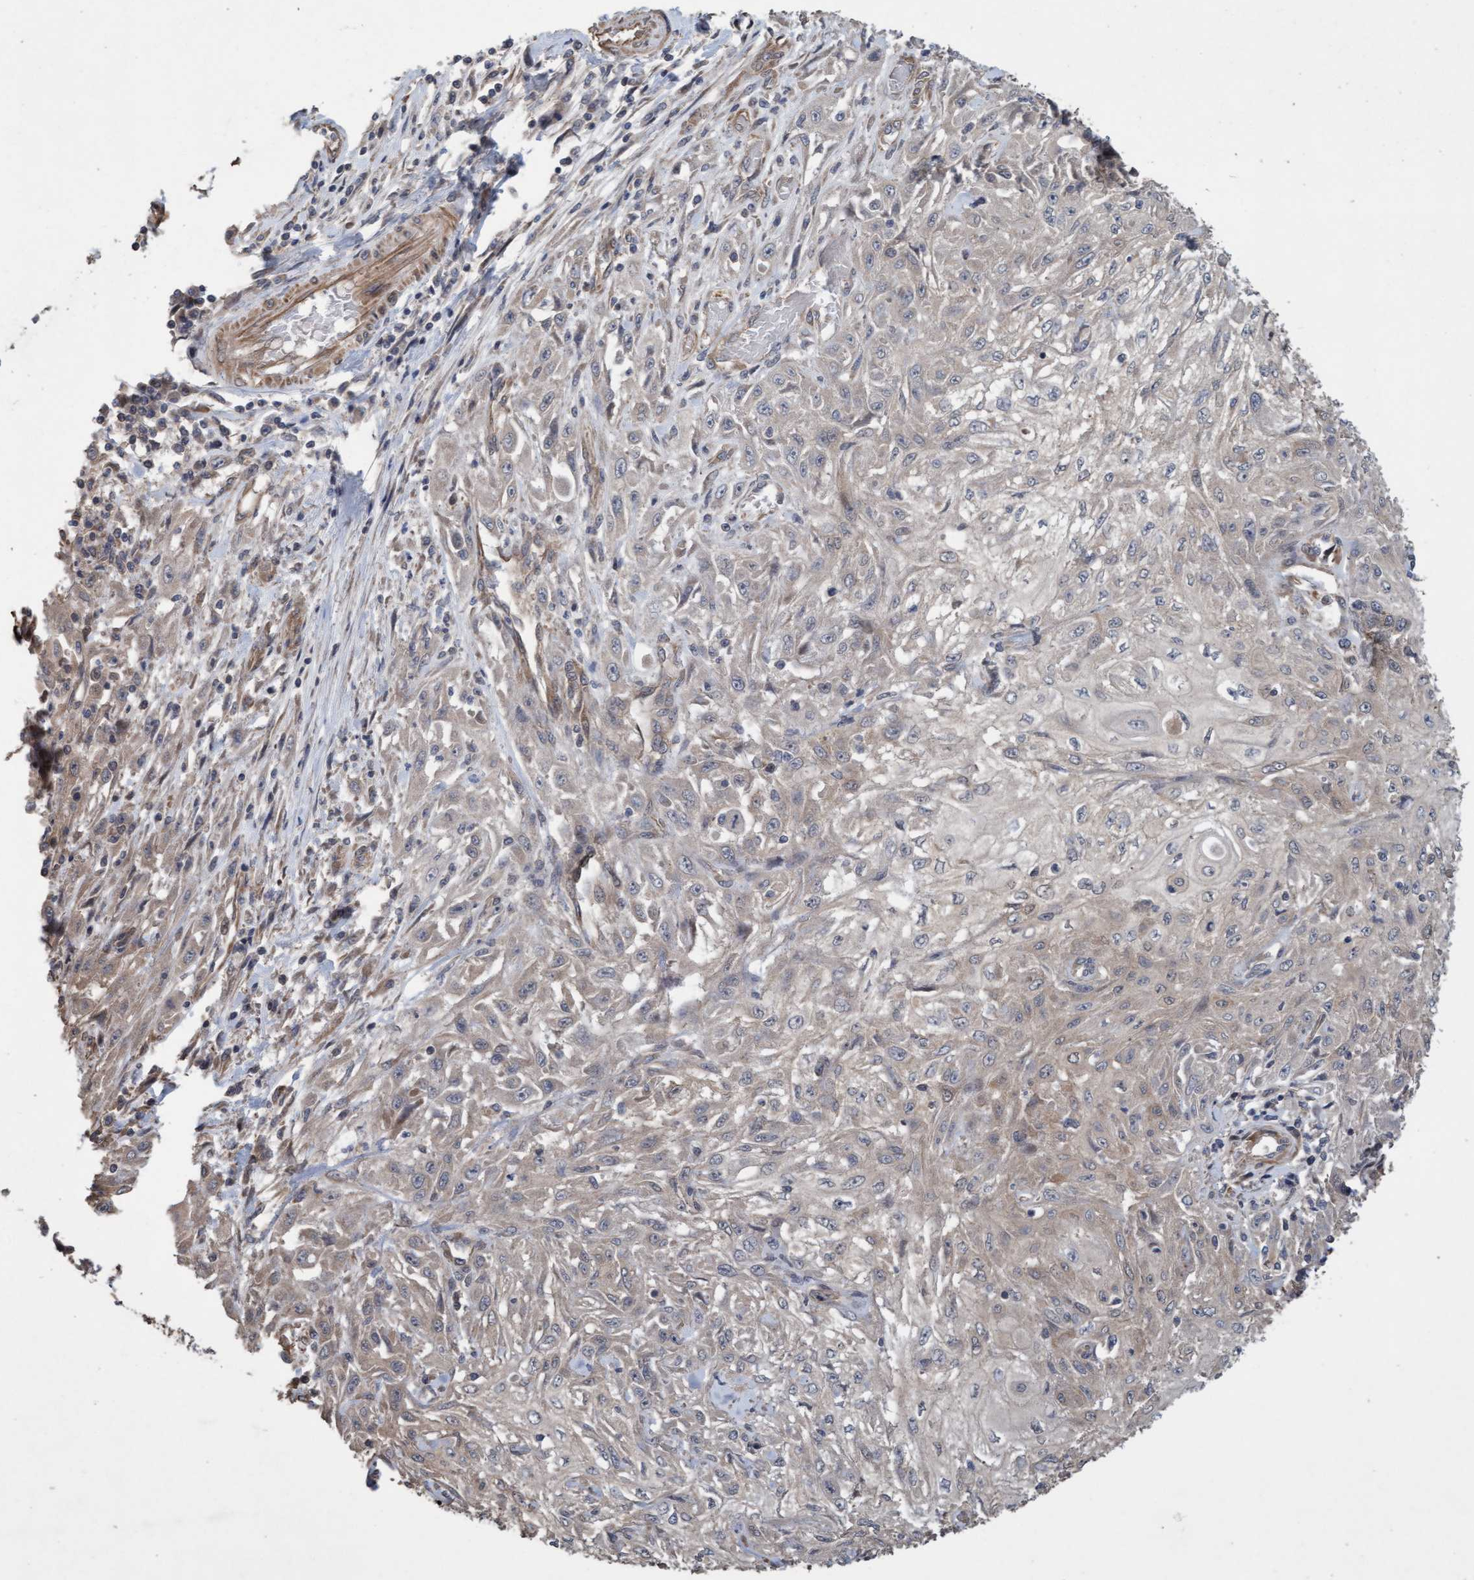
{"staining": {"intensity": "negative", "quantity": "none", "location": "none"}, "tissue": "skin cancer", "cell_type": "Tumor cells", "image_type": "cancer", "snomed": [{"axis": "morphology", "description": "Squamous cell carcinoma, NOS"}, {"axis": "morphology", "description": "Squamous cell carcinoma, metastatic, NOS"}, {"axis": "topography", "description": "Skin"}, {"axis": "topography", "description": "Lymph node"}], "caption": "Tumor cells show no significant positivity in skin cancer (metastatic squamous cell carcinoma).", "gene": "CDC42EP4", "patient": {"sex": "male", "age": 75}}